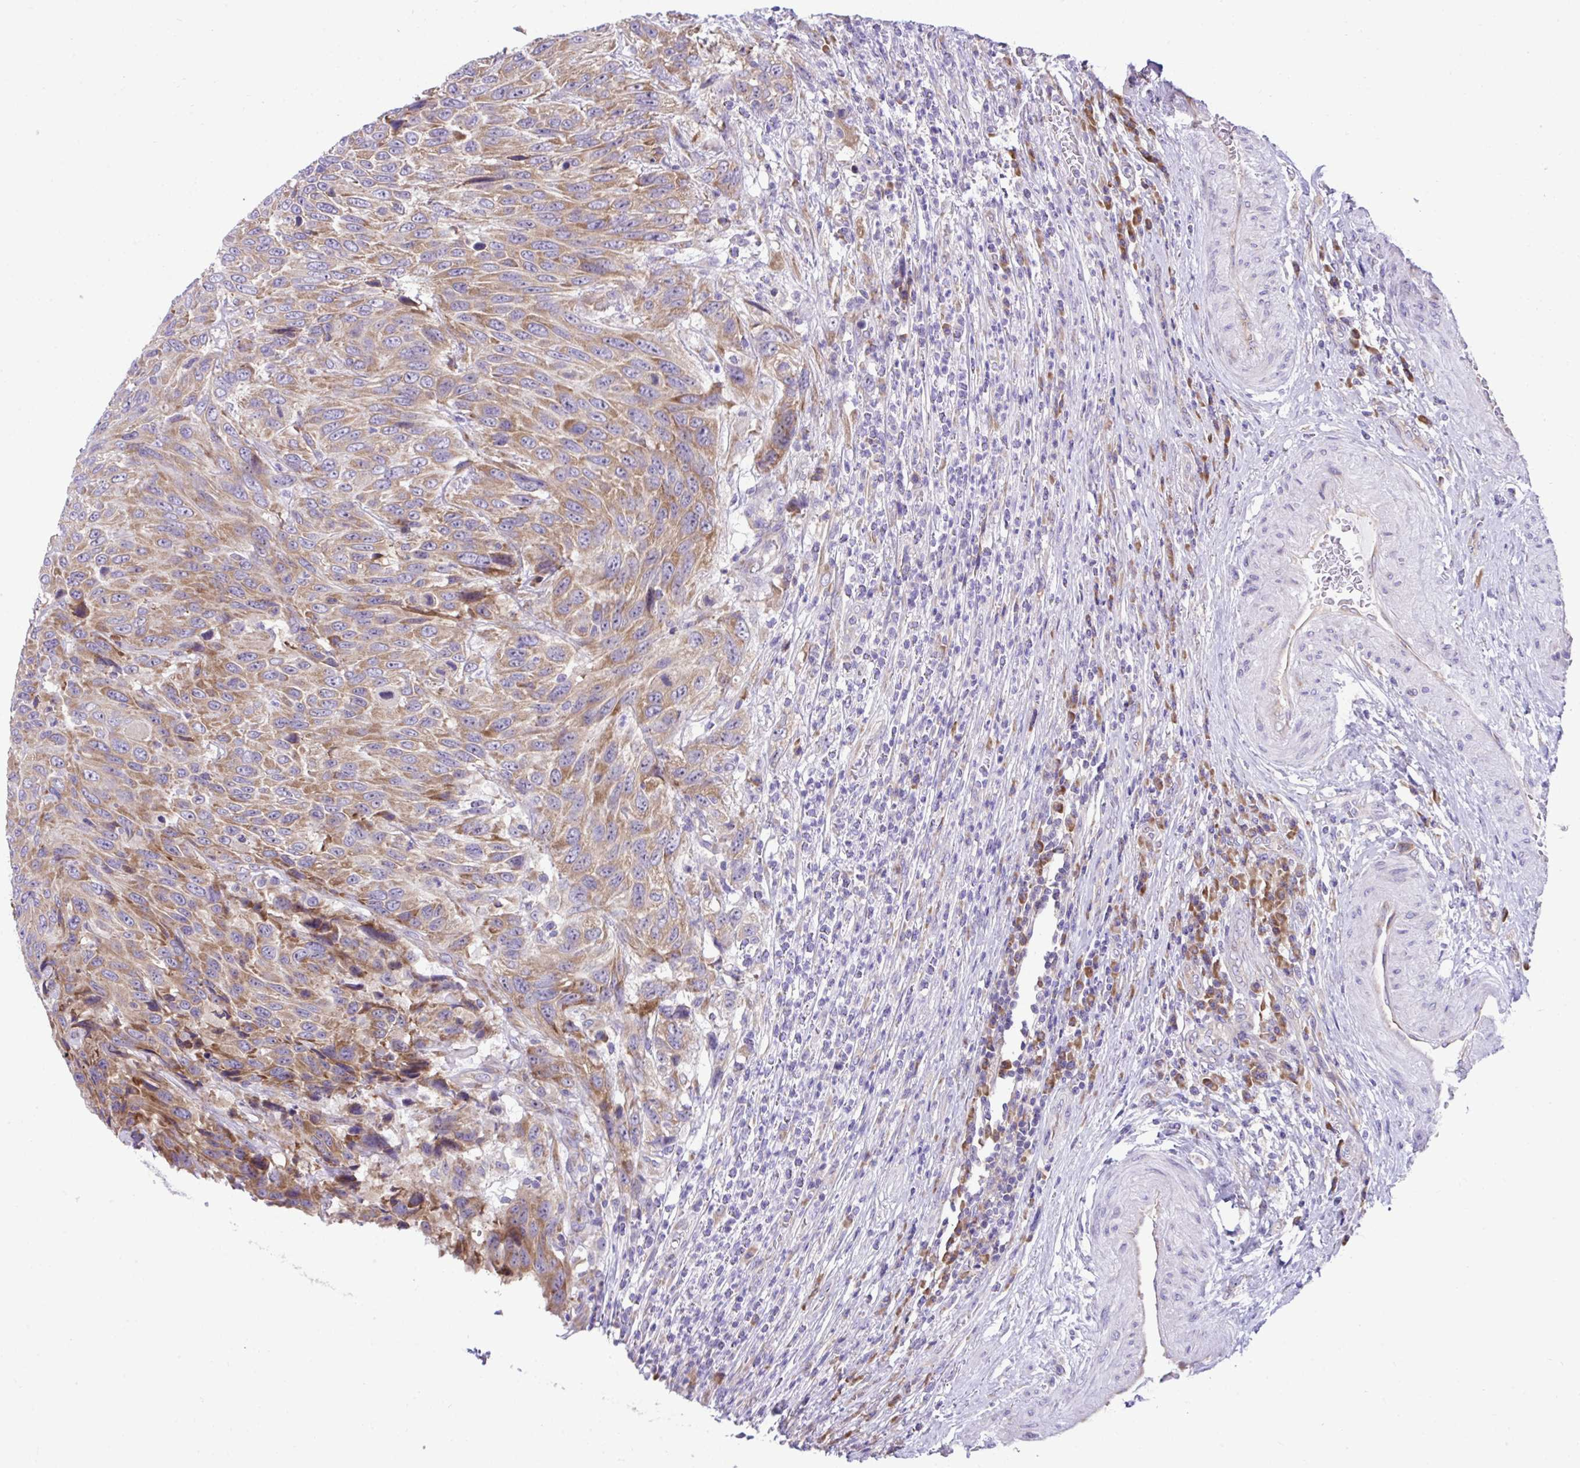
{"staining": {"intensity": "moderate", "quantity": "25%-75%", "location": "cytoplasmic/membranous"}, "tissue": "urothelial cancer", "cell_type": "Tumor cells", "image_type": "cancer", "snomed": [{"axis": "morphology", "description": "Urothelial carcinoma, High grade"}, {"axis": "topography", "description": "Urinary bladder"}], "caption": "Tumor cells reveal moderate cytoplasmic/membranous positivity in approximately 25%-75% of cells in high-grade urothelial carcinoma. The staining is performed using DAB brown chromogen to label protein expression. The nuclei are counter-stained blue using hematoxylin.", "gene": "RPL7", "patient": {"sex": "female", "age": 70}}